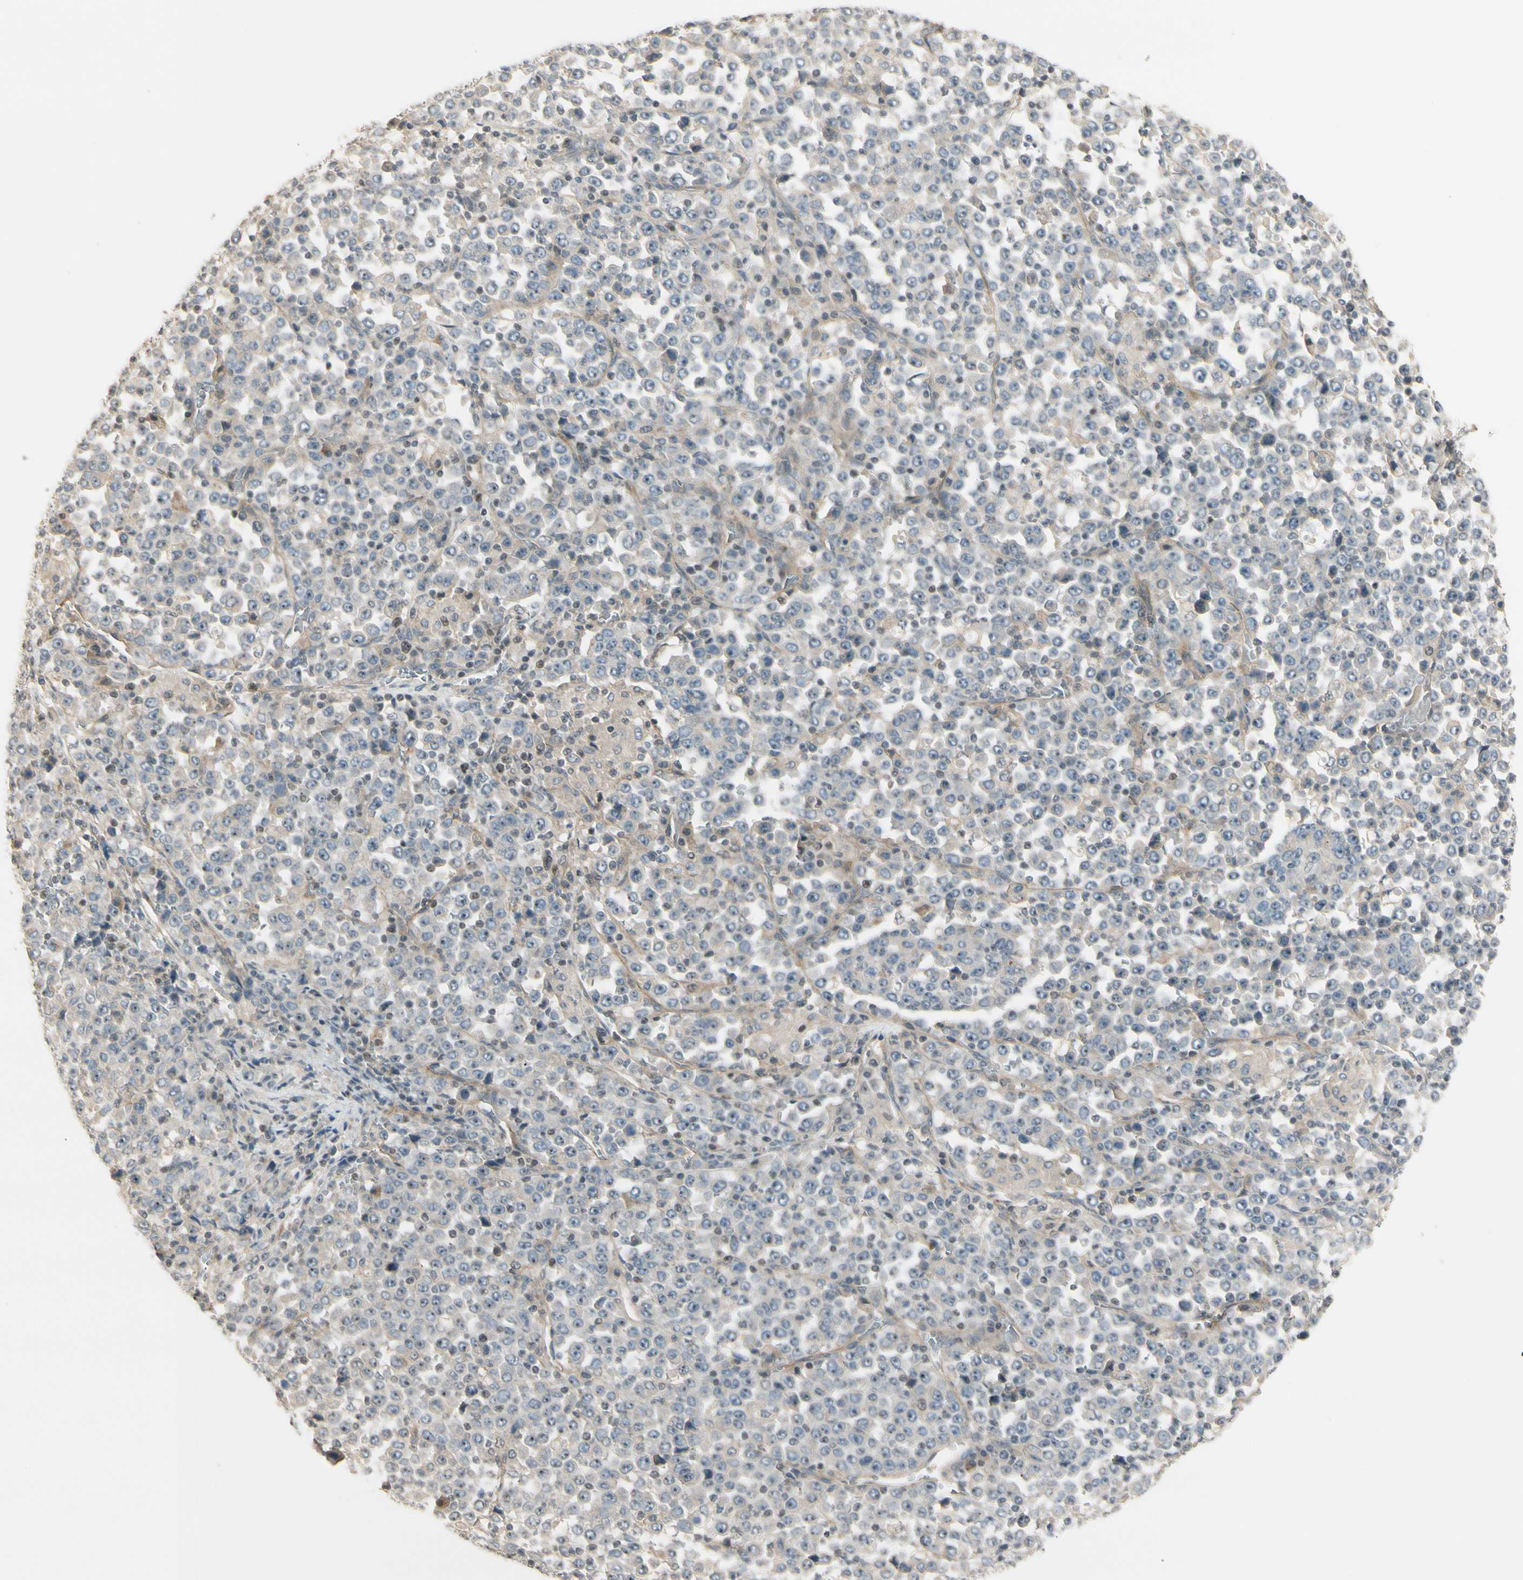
{"staining": {"intensity": "weak", "quantity": ">75%", "location": "cytoplasmic/membranous"}, "tissue": "stomach cancer", "cell_type": "Tumor cells", "image_type": "cancer", "snomed": [{"axis": "morphology", "description": "Normal tissue, NOS"}, {"axis": "morphology", "description": "Adenocarcinoma, NOS"}, {"axis": "topography", "description": "Stomach, upper"}, {"axis": "topography", "description": "Stomach"}], "caption": "Tumor cells exhibit low levels of weak cytoplasmic/membranous positivity in approximately >75% of cells in human stomach adenocarcinoma.", "gene": "NFYA", "patient": {"sex": "male", "age": 59}}